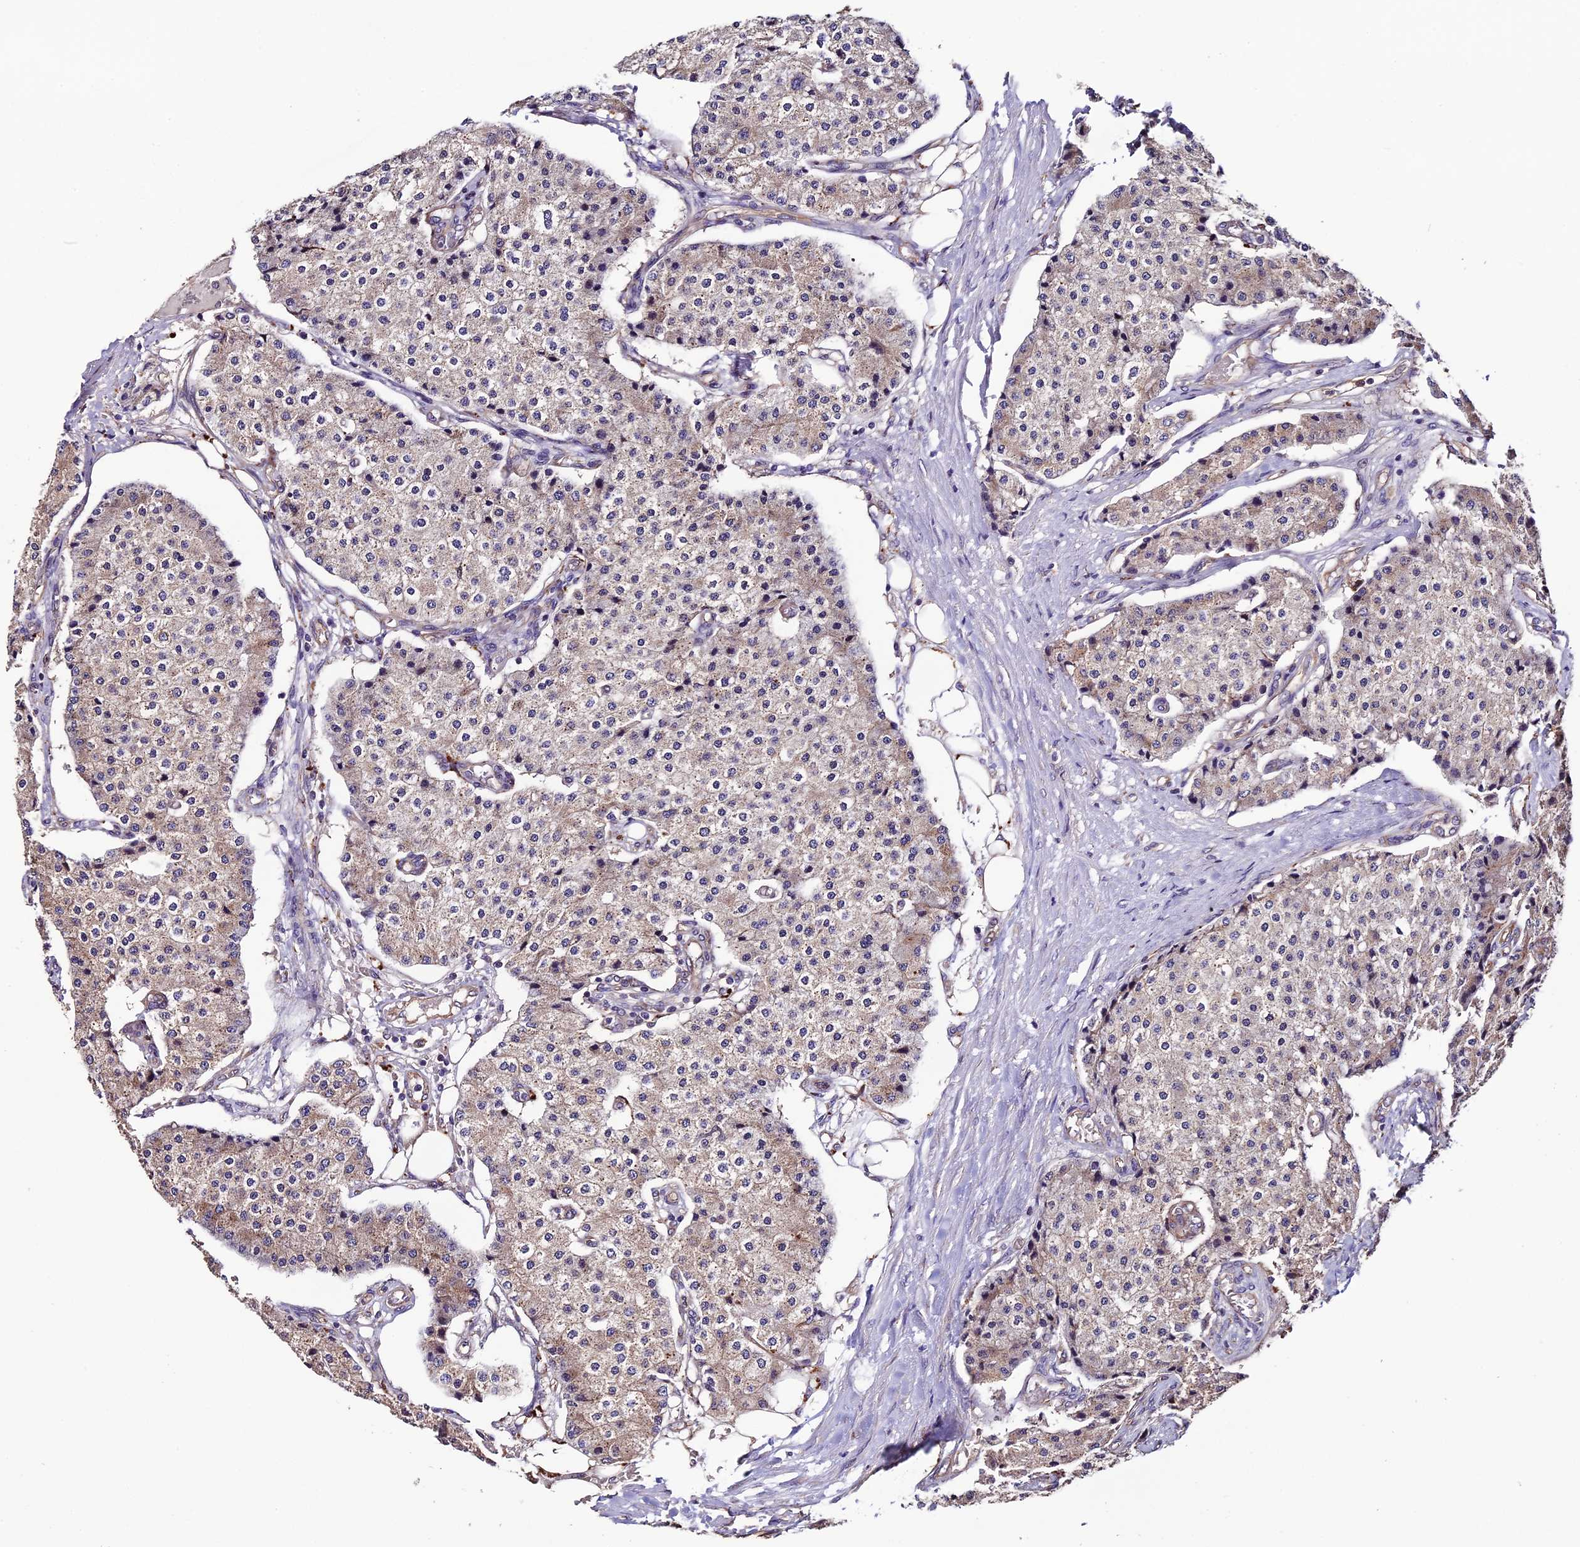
{"staining": {"intensity": "weak", "quantity": "25%-75%", "location": "cytoplasmic/membranous"}, "tissue": "carcinoid", "cell_type": "Tumor cells", "image_type": "cancer", "snomed": [{"axis": "morphology", "description": "Carcinoid, malignant, NOS"}, {"axis": "topography", "description": "Colon"}], "caption": "There is low levels of weak cytoplasmic/membranous expression in tumor cells of malignant carcinoid, as demonstrated by immunohistochemical staining (brown color).", "gene": "CLN5", "patient": {"sex": "female", "age": 52}}